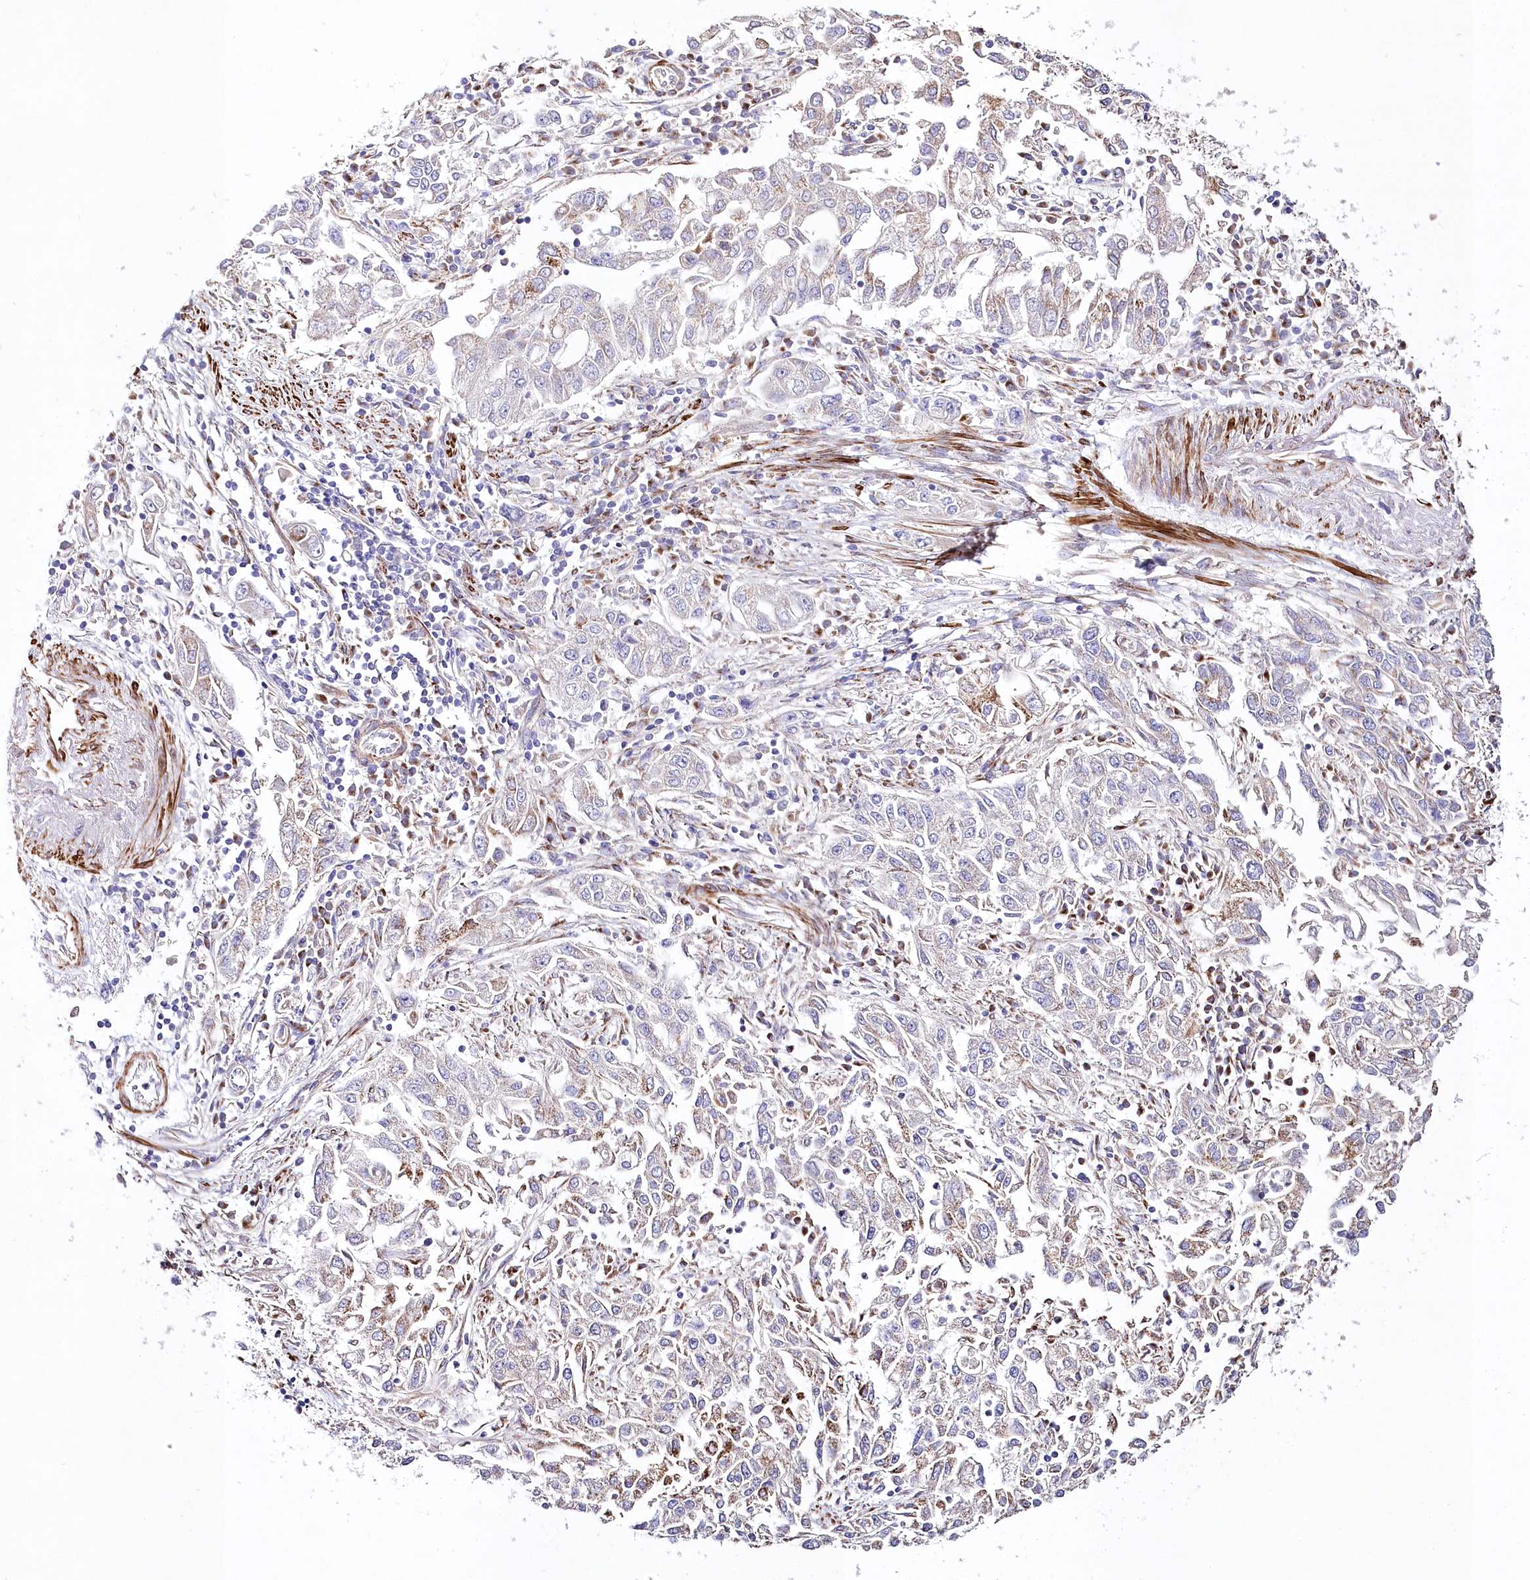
{"staining": {"intensity": "moderate", "quantity": "<25%", "location": "cytoplasmic/membranous"}, "tissue": "endometrial cancer", "cell_type": "Tumor cells", "image_type": "cancer", "snomed": [{"axis": "morphology", "description": "Adenocarcinoma, NOS"}, {"axis": "topography", "description": "Endometrium"}], "caption": "IHC image of neoplastic tissue: endometrial cancer (adenocarcinoma) stained using IHC displays low levels of moderate protein expression localized specifically in the cytoplasmic/membranous of tumor cells, appearing as a cytoplasmic/membranous brown color.", "gene": "ABRAXAS2", "patient": {"sex": "female", "age": 49}}